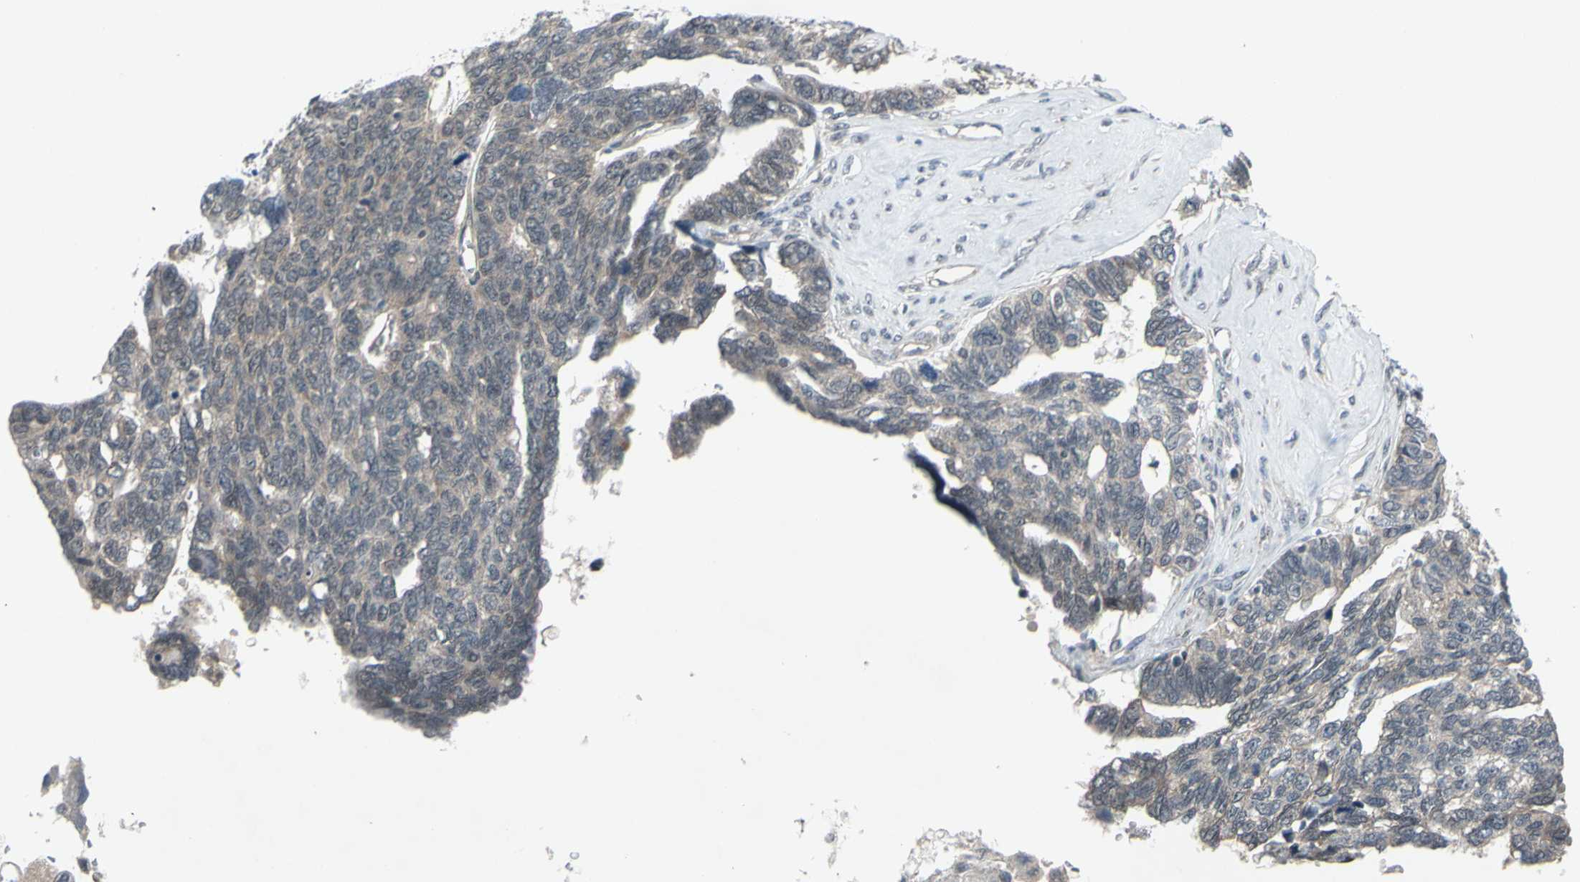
{"staining": {"intensity": "negative", "quantity": "none", "location": "none"}, "tissue": "ovarian cancer", "cell_type": "Tumor cells", "image_type": "cancer", "snomed": [{"axis": "morphology", "description": "Cystadenocarcinoma, serous, NOS"}, {"axis": "topography", "description": "Ovary"}], "caption": "Immunohistochemical staining of ovarian cancer shows no significant positivity in tumor cells. The staining was performed using DAB to visualize the protein expression in brown, while the nuclei were stained in blue with hematoxylin (Magnification: 20x).", "gene": "TRDMT1", "patient": {"sex": "female", "age": 79}}